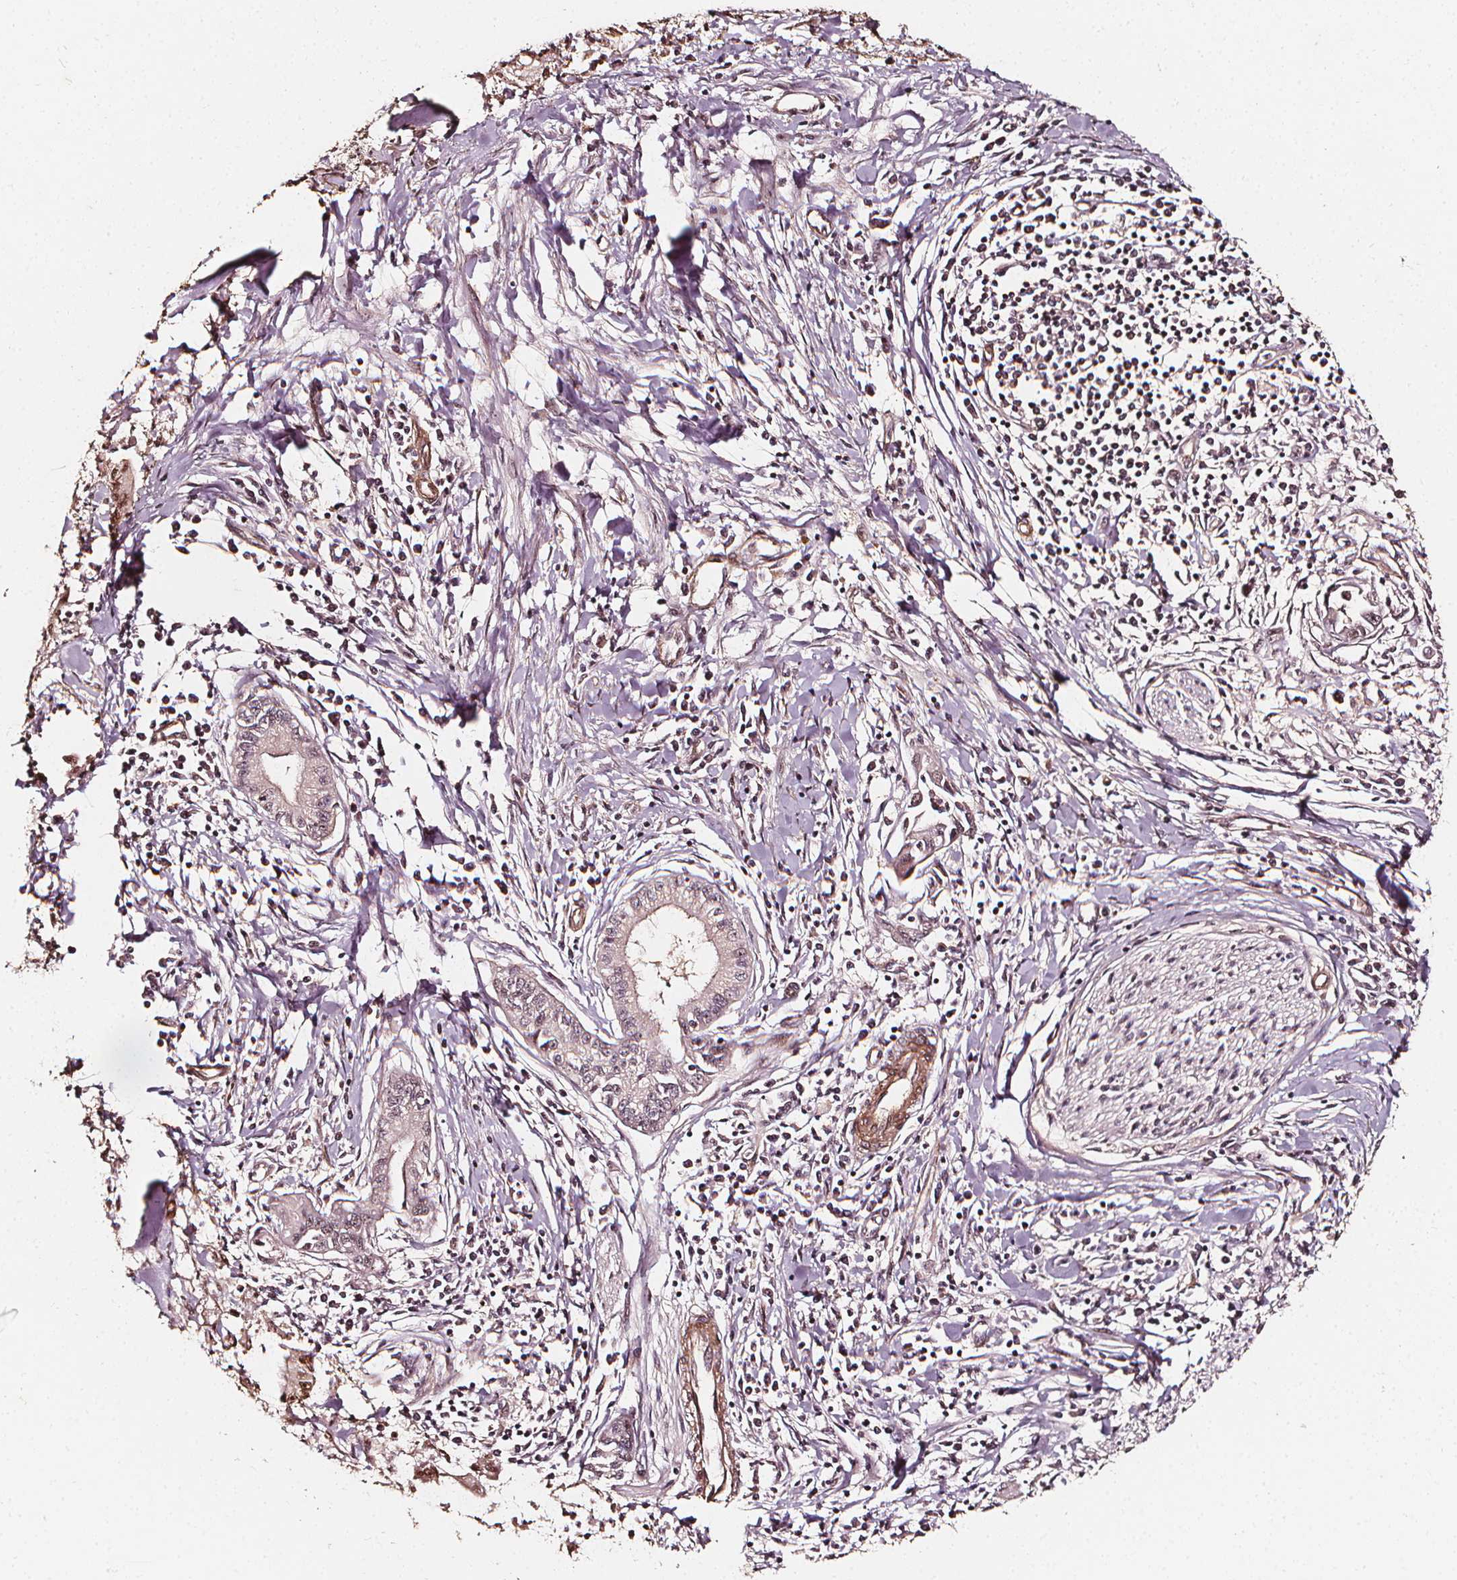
{"staining": {"intensity": "weak", "quantity": "25%-75%", "location": "cytoplasmic/membranous"}, "tissue": "pancreatic cancer", "cell_type": "Tumor cells", "image_type": "cancer", "snomed": [{"axis": "morphology", "description": "Adenocarcinoma, NOS"}, {"axis": "topography", "description": "Pancreas"}], "caption": "Immunohistochemical staining of human adenocarcinoma (pancreatic) demonstrates weak cytoplasmic/membranous protein staining in approximately 25%-75% of tumor cells.", "gene": "EXOSC9", "patient": {"sex": "male", "age": 72}}